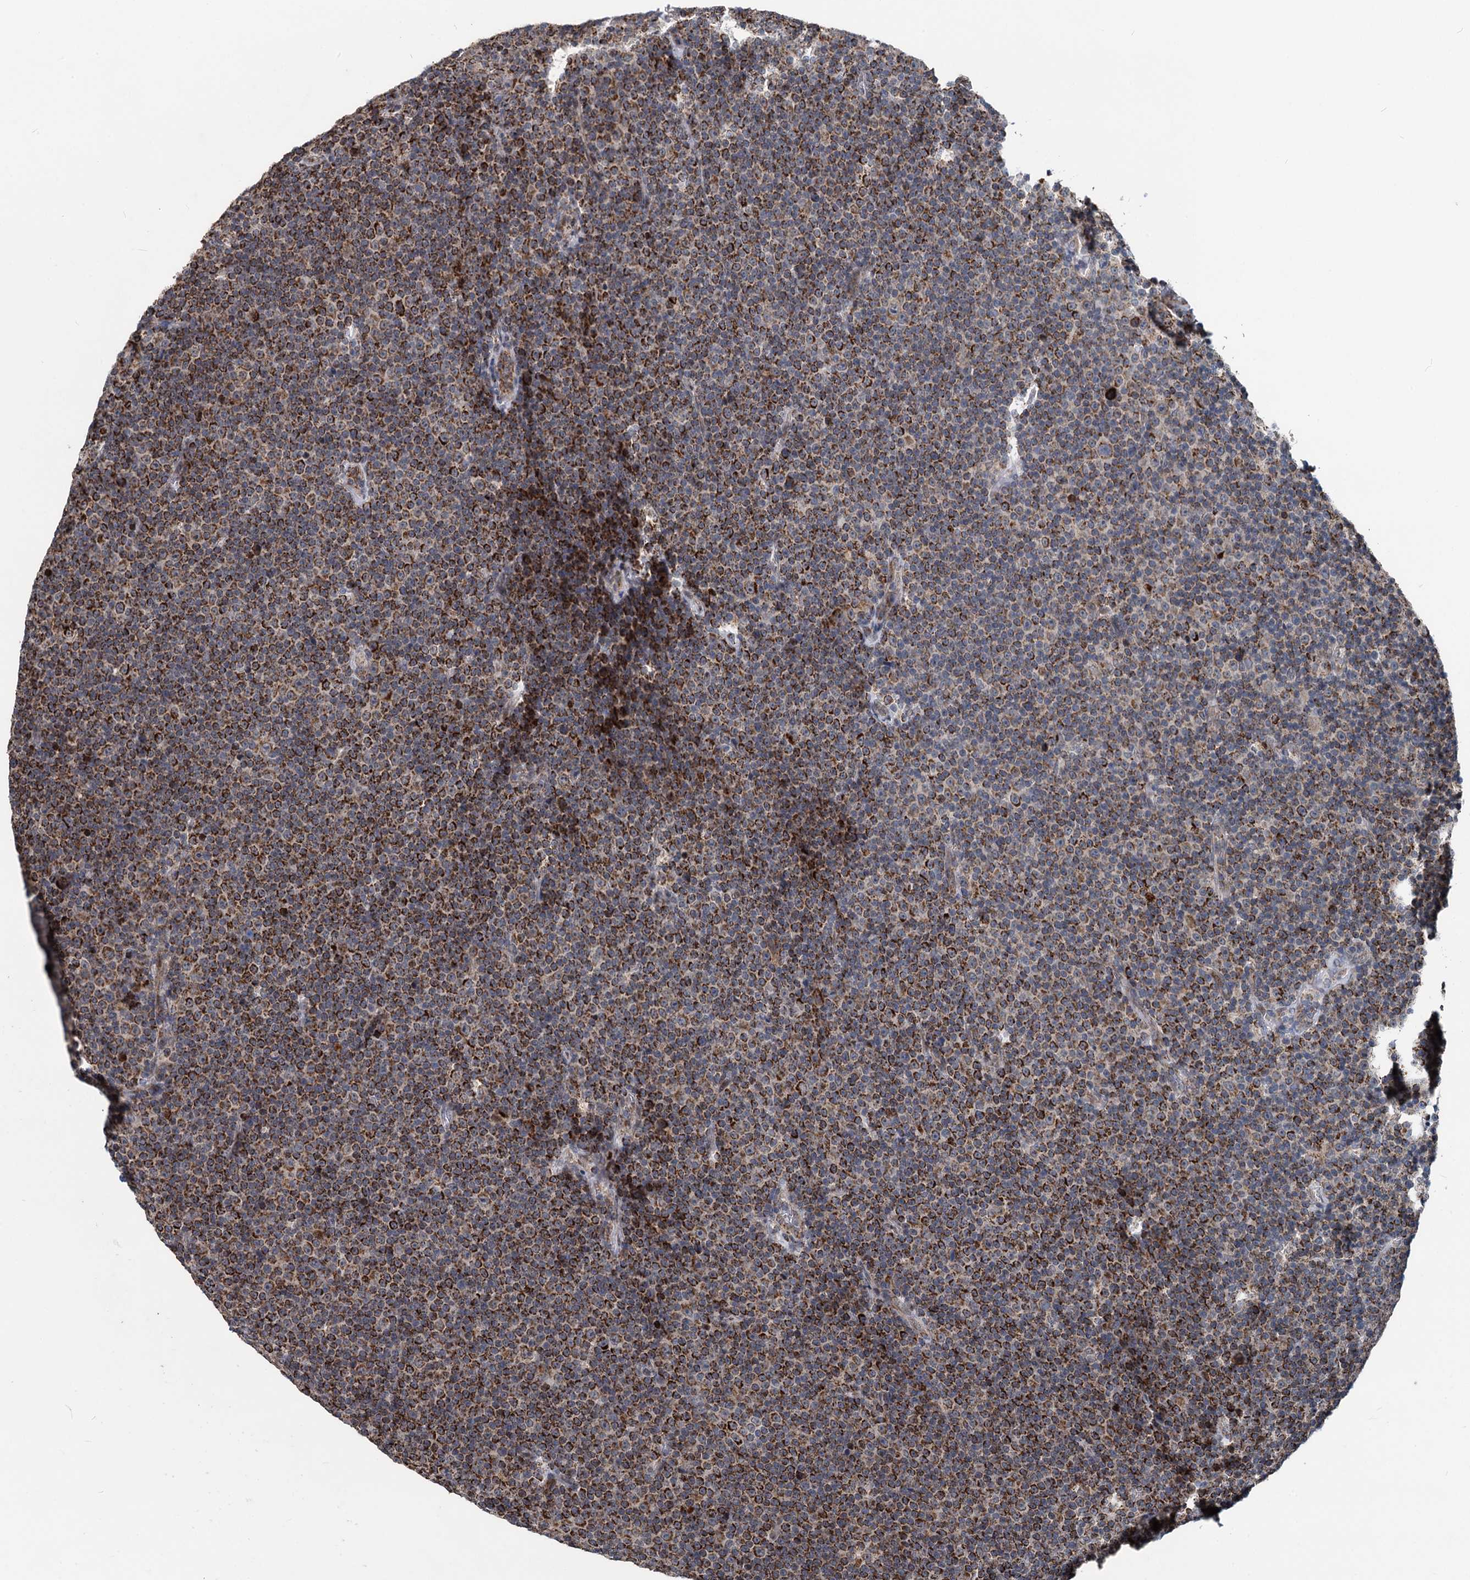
{"staining": {"intensity": "moderate", "quantity": ">75%", "location": "cytoplasmic/membranous"}, "tissue": "lymphoma", "cell_type": "Tumor cells", "image_type": "cancer", "snomed": [{"axis": "morphology", "description": "Malignant lymphoma, non-Hodgkin's type, Low grade"}, {"axis": "topography", "description": "Lymph node"}], "caption": "Immunohistochemical staining of human lymphoma reveals medium levels of moderate cytoplasmic/membranous protein positivity in about >75% of tumor cells.", "gene": "RITA1", "patient": {"sex": "female", "age": 67}}